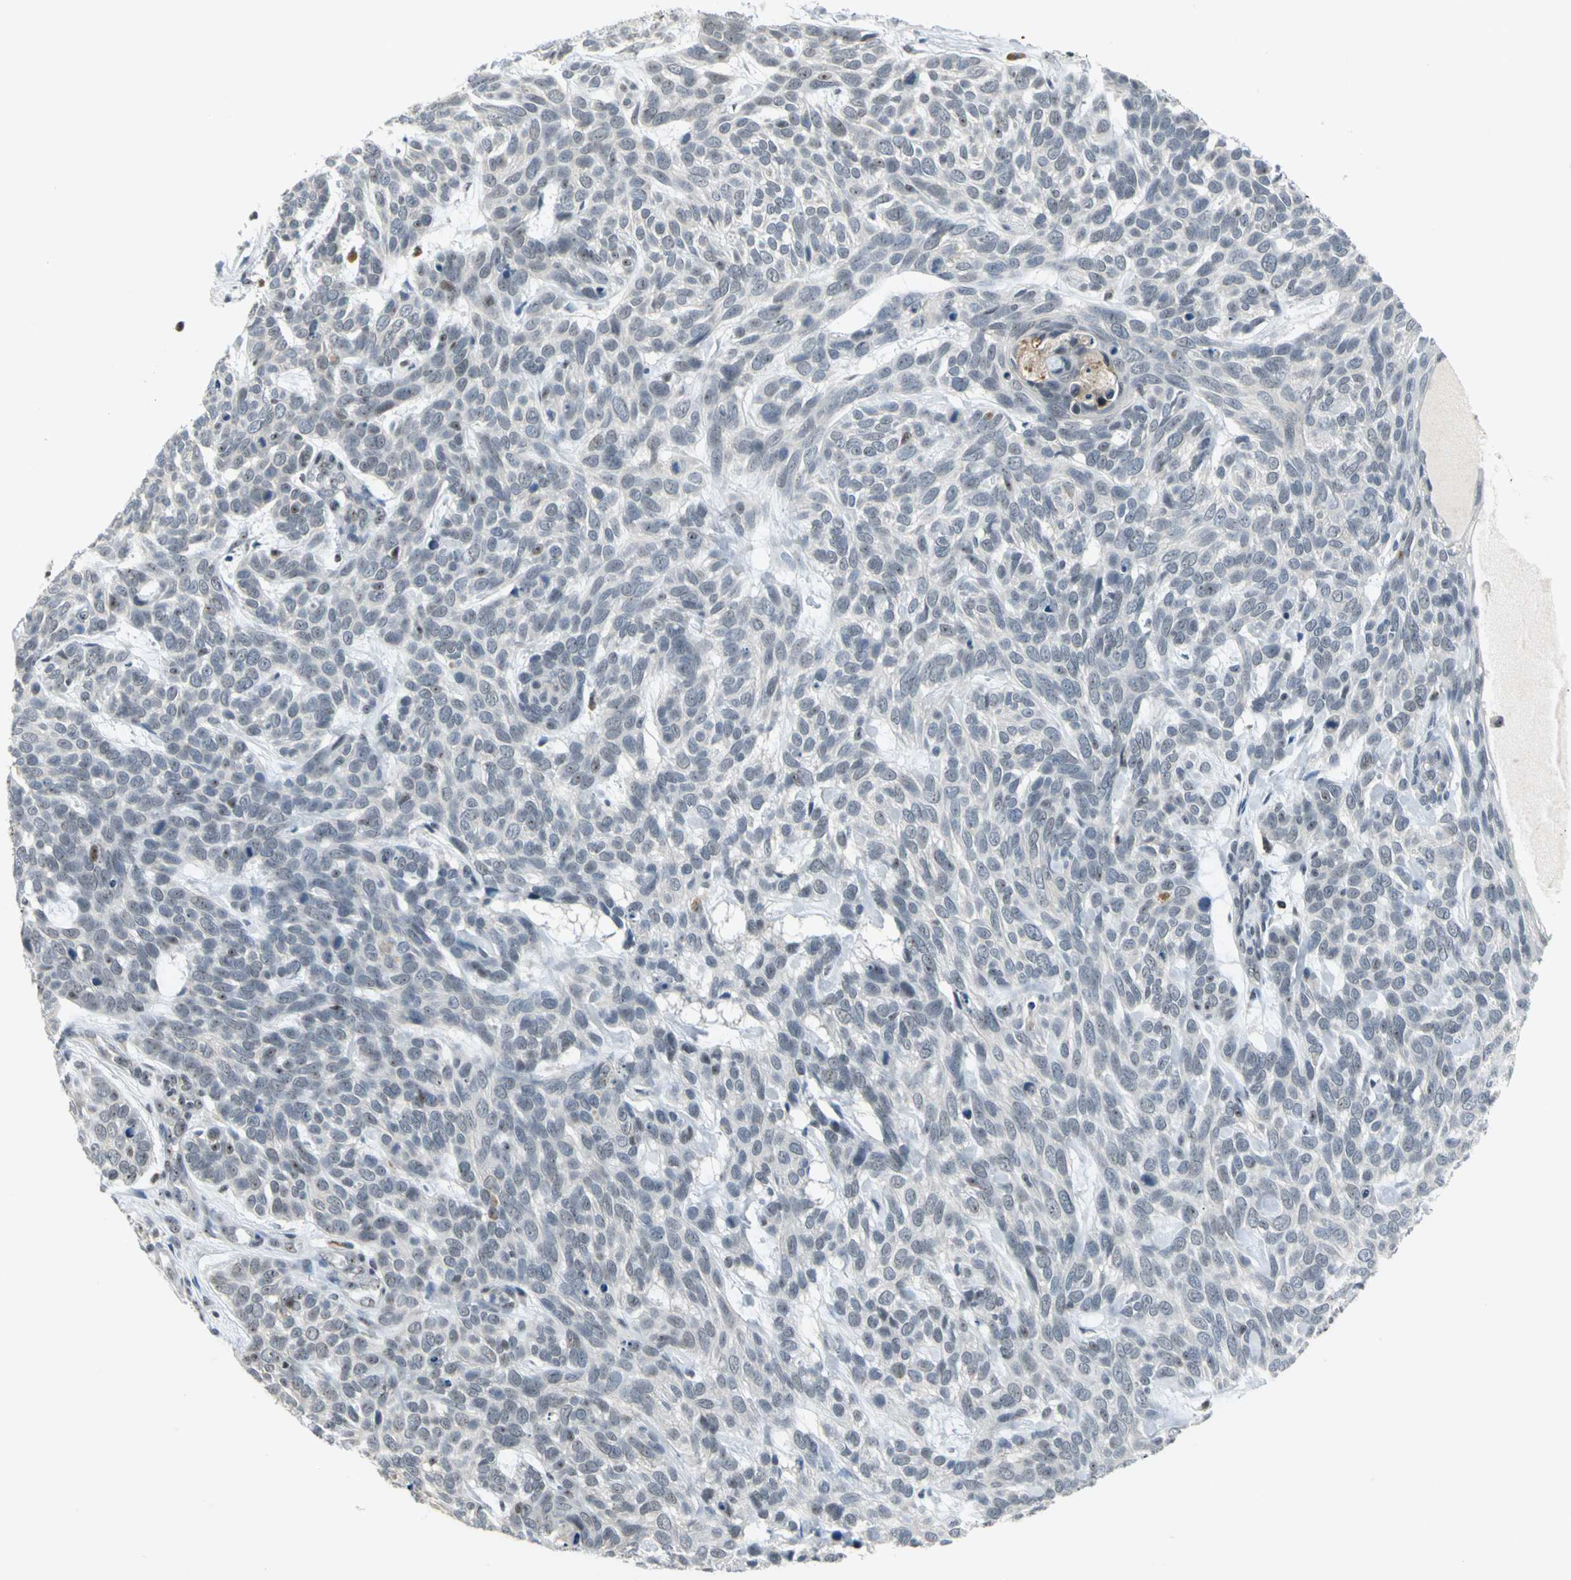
{"staining": {"intensity": "weak", "quantity": "25%-75%", "location": "nuclear"}, "tissue": "skin cancer", "cell_type": "Tumor cells", "image_type": "cancer", "snomed": [{"axis": "morphology", "description": "Basal cell carcinoma"}, {"axis": "topography", "description": "Skin"}], "caption": "DAB (3,3'-diaminobenzidine) immunohistochemical staining of skin cancer (basal cell carcinoma) displays weak nuclear protein staining in about 25%-75% of tumor cells.", "gene": "GLI3", "patient": {"sex": "male", "age": 87}}